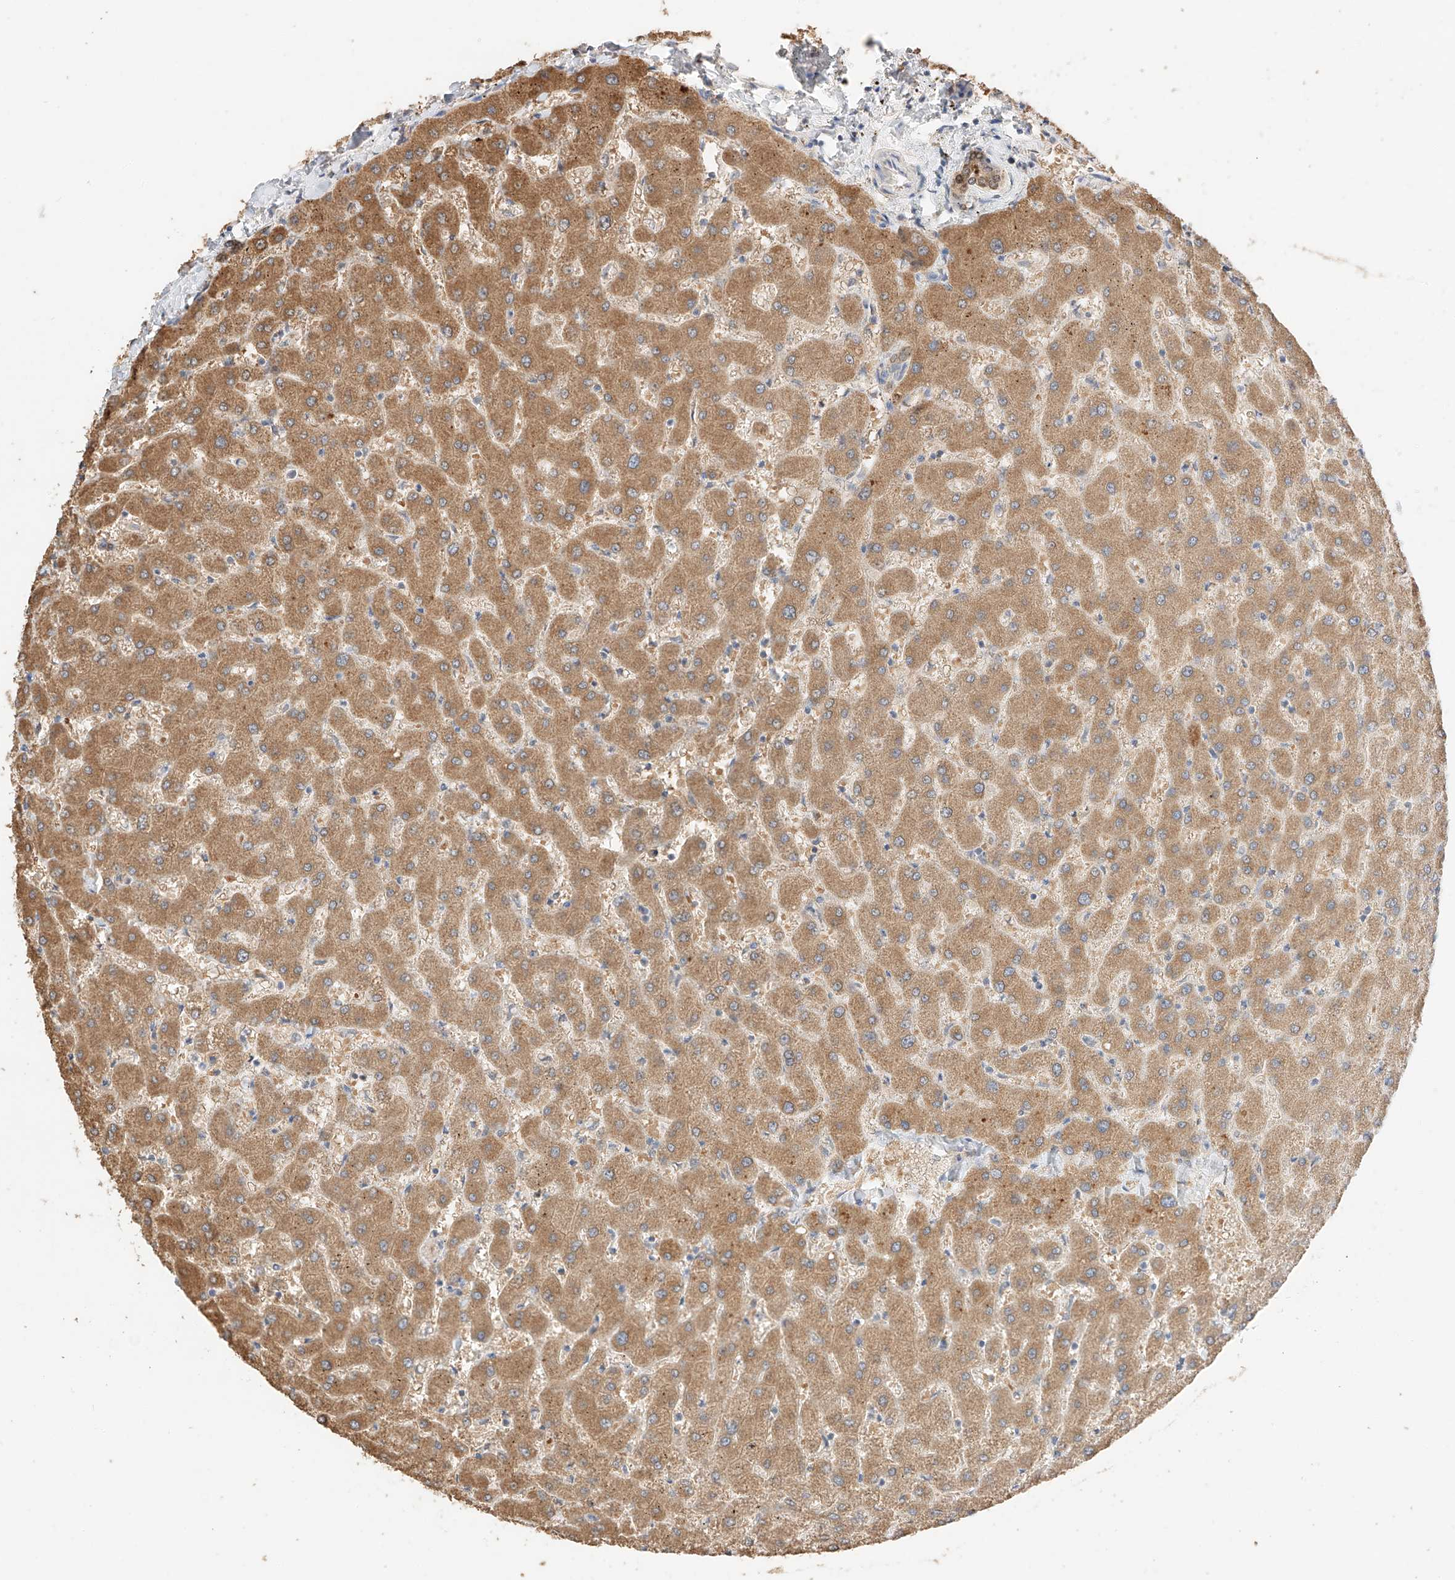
{"staining": {"intensity": "moderate", "quantity": "25%-75%", "location": "cytoplasmic/membranous"}, "tissue": "liver", "cell_type": "Cholangiocytes", "image_type": "normal", "snomed": [{"axis": "morphology", "description": "Normal tissue, NOS"}, {"axis": "topography", "description": "Liver"}], "caption": "Human liver stained for a protein (brown) displays moderate cytoplasmic/membranous positive staining in about 25%-75% of cholangiocytes.", "gene": "IL22RA2", "patient": {"sex": "female", "age": 63}}